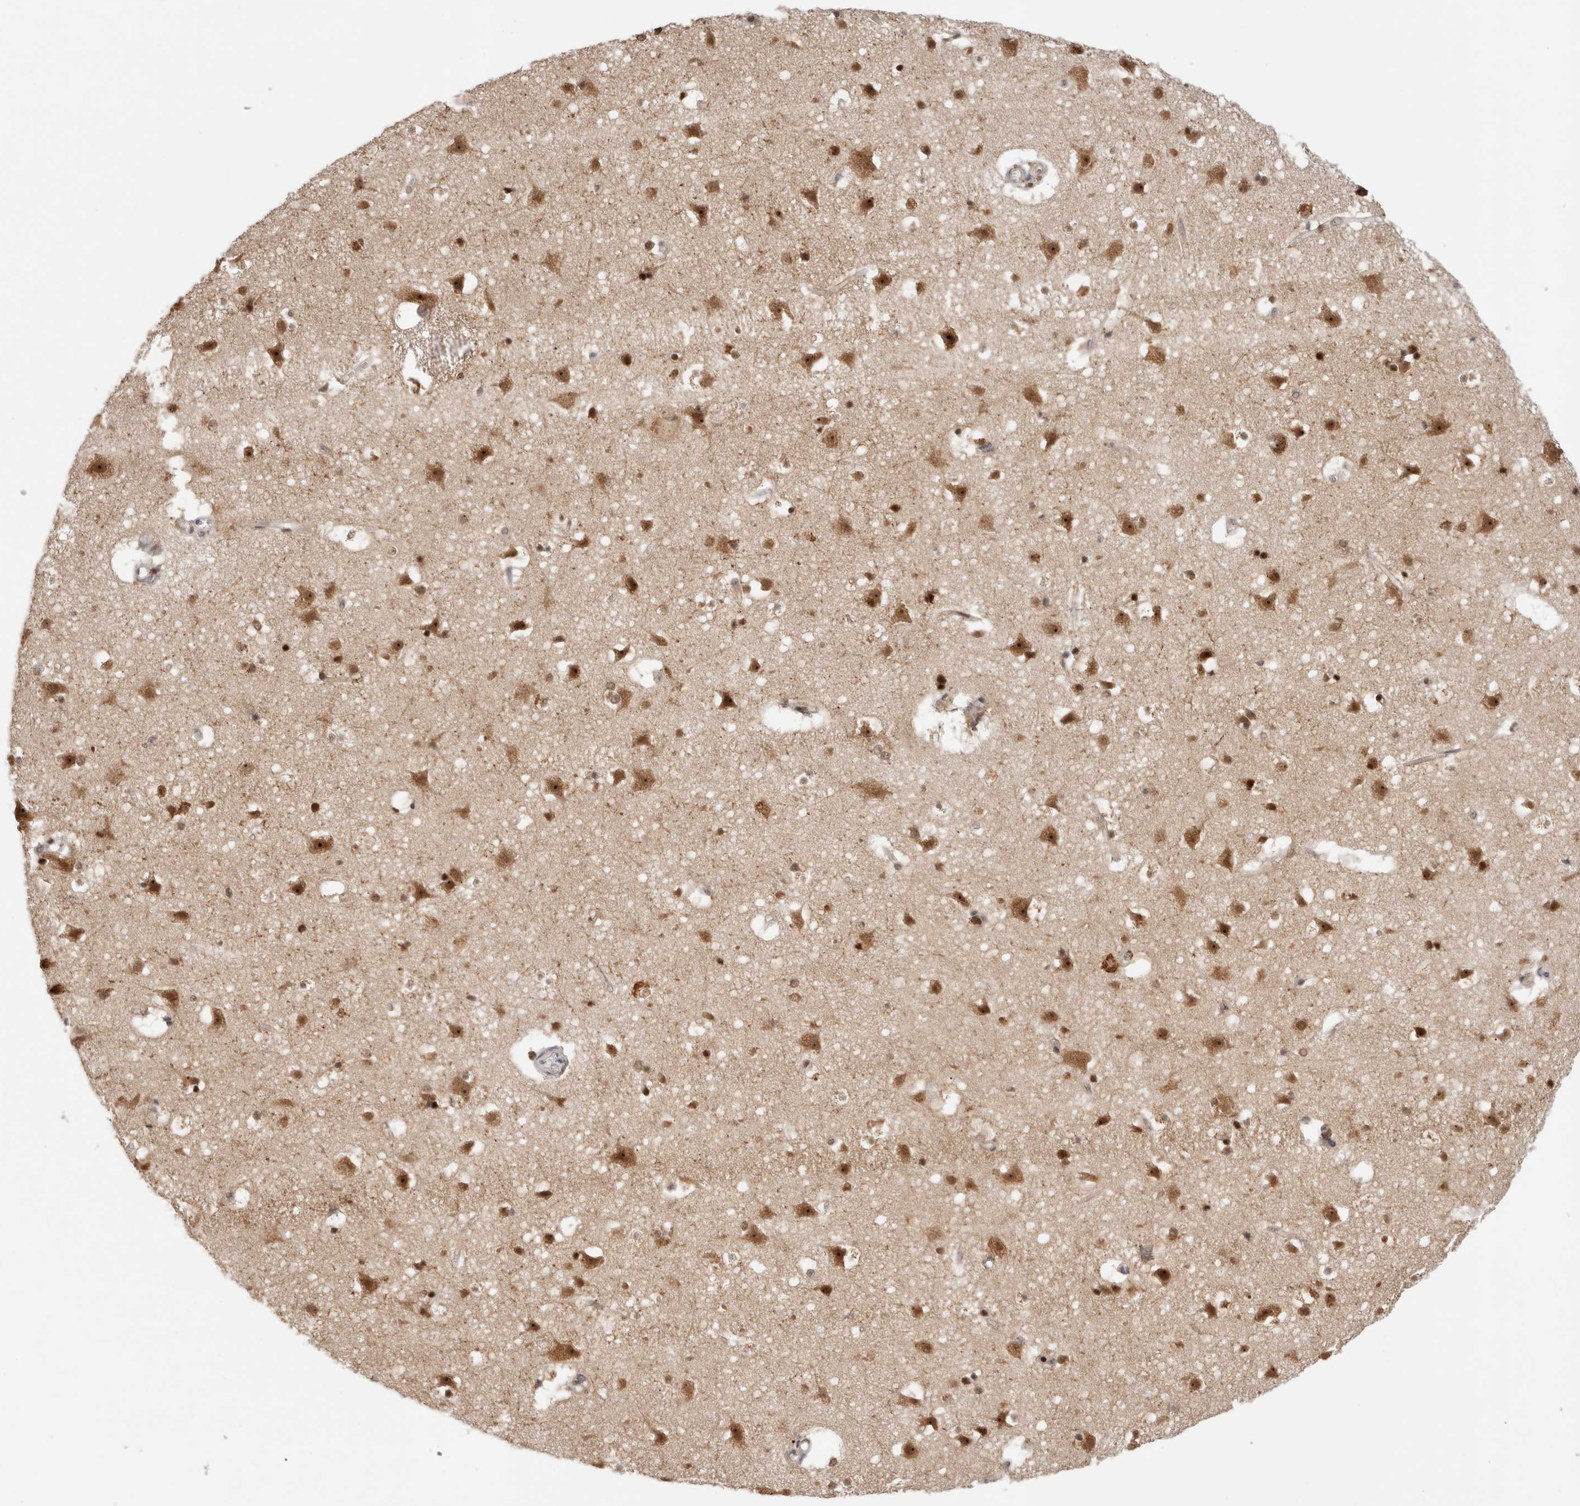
{"staining": {"intensity": "weak", "quantity": ">75%", "location": "nuclear"}, "tissue": "cerebral cortex", "cell_type": "Endothelial cells", "image_type": "normal", "snomed": [{"axis": "morphology", "description": "Normal tissue, NOS"}, {"axis": "topography", "description": "Cerebral cortex"}], "caption": "Cerebral cortex stained for a protein (brown) shows weak nuclear positive positivity in approximately >75% of endothelial cells.", "gene": "ZNF521", "patient": {"sex": "male", "age": 54}}